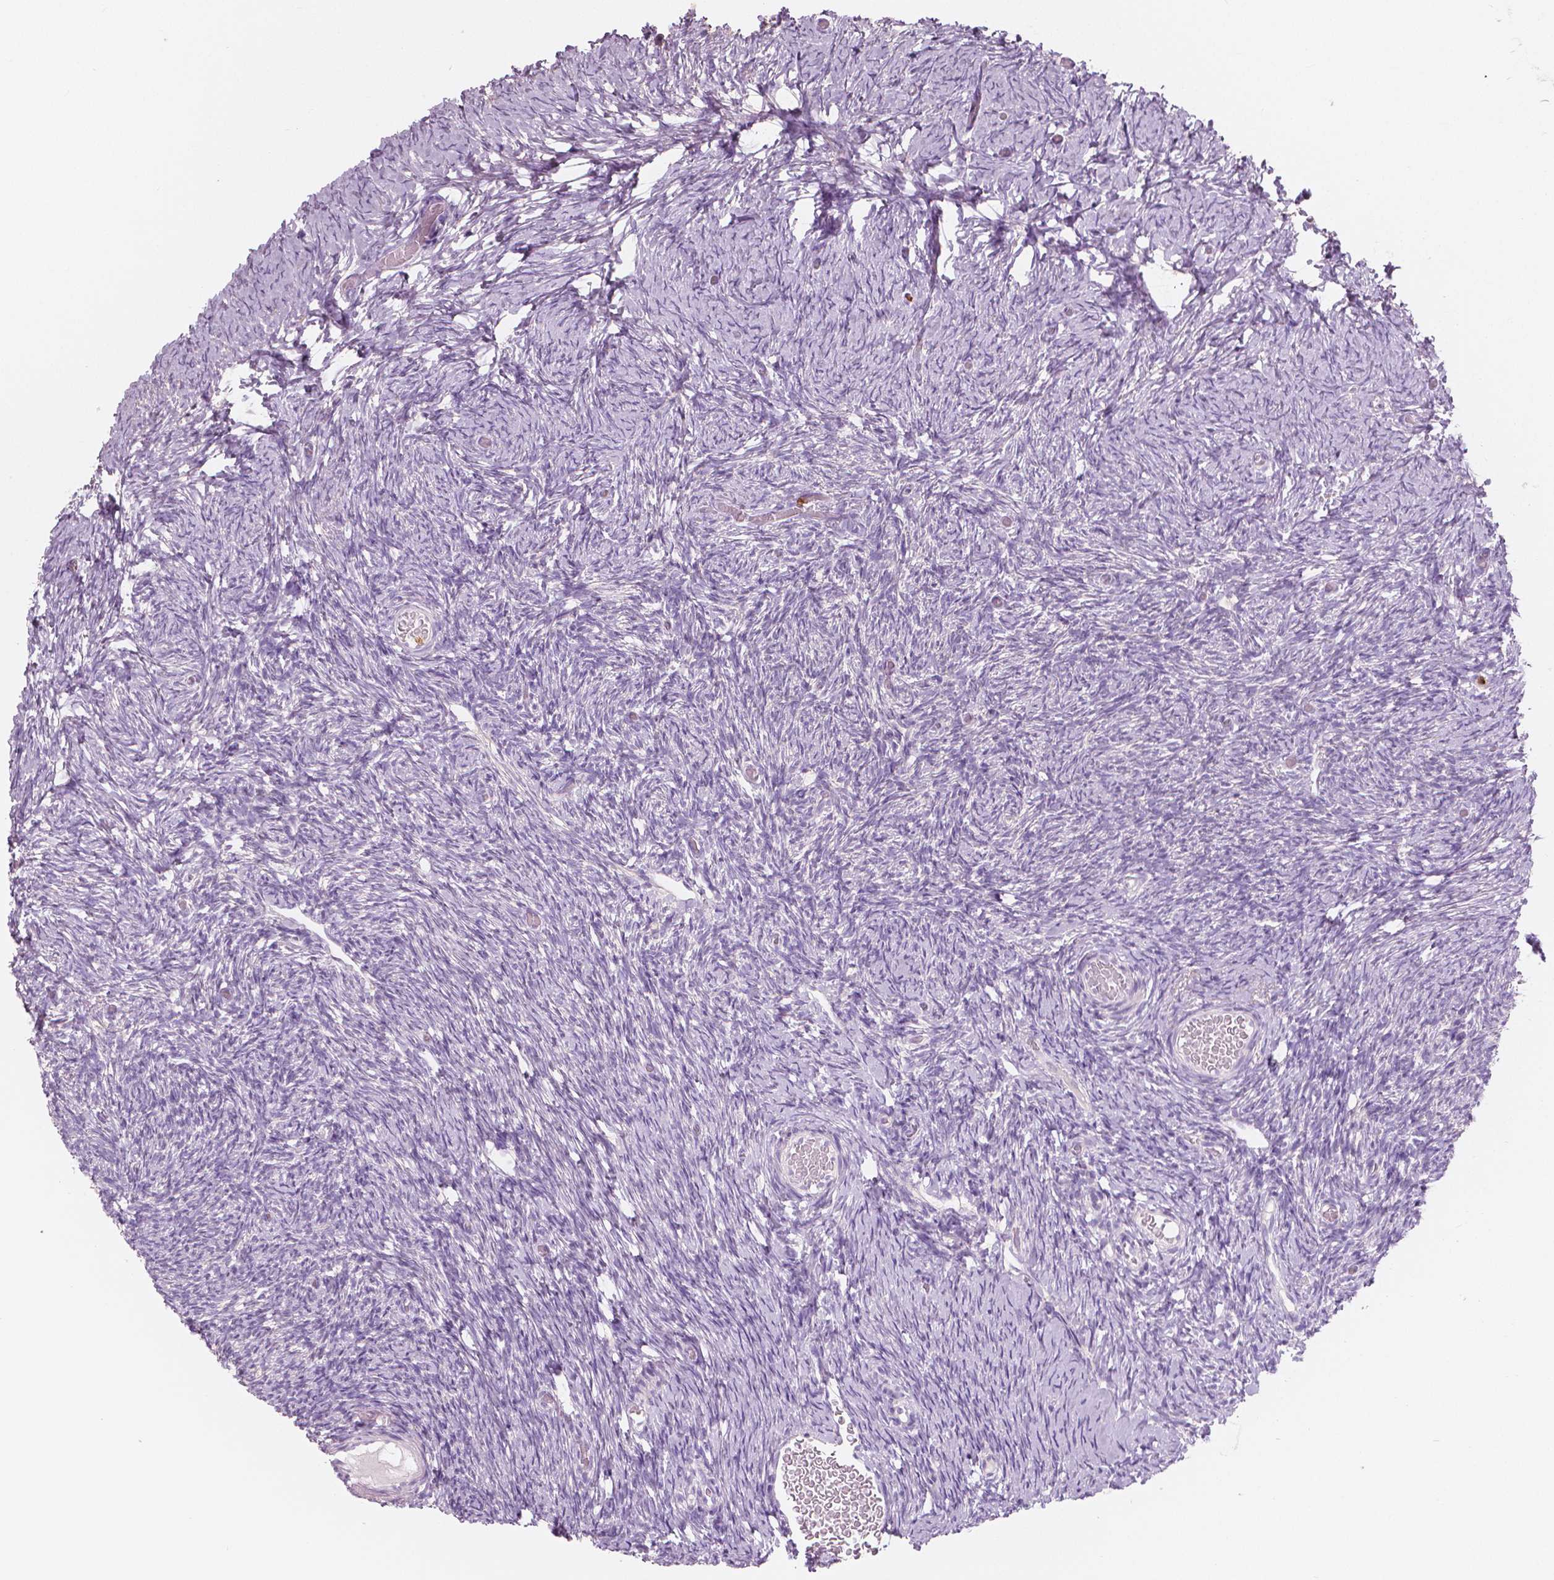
{"staining": {"intensity": "weak", "quantity": "25%-75%", "location": "cytoplasmic/membranous"}, "tissue": "ovary", "cell_type": "Follicle cells", "image_type": "normal", "snomed": [{"axis": "morphology", "description": "Normal tissue, NOS"}, {"axis": "topography", "description": "Ovary"}], "caption": "The histopathology image exhibits staining of benign ovary, revealing weak cytoplasmic/membranous protein expression (brown color) within follicle cells. The staining was performed using DAB (3,3'-diaminobenzidine), with brown indicating positive protein expression. Nuclei are stained blue with hematoxylin.", "gene": "CXCR2", "patient": {"sex": "female", "age": 39}}